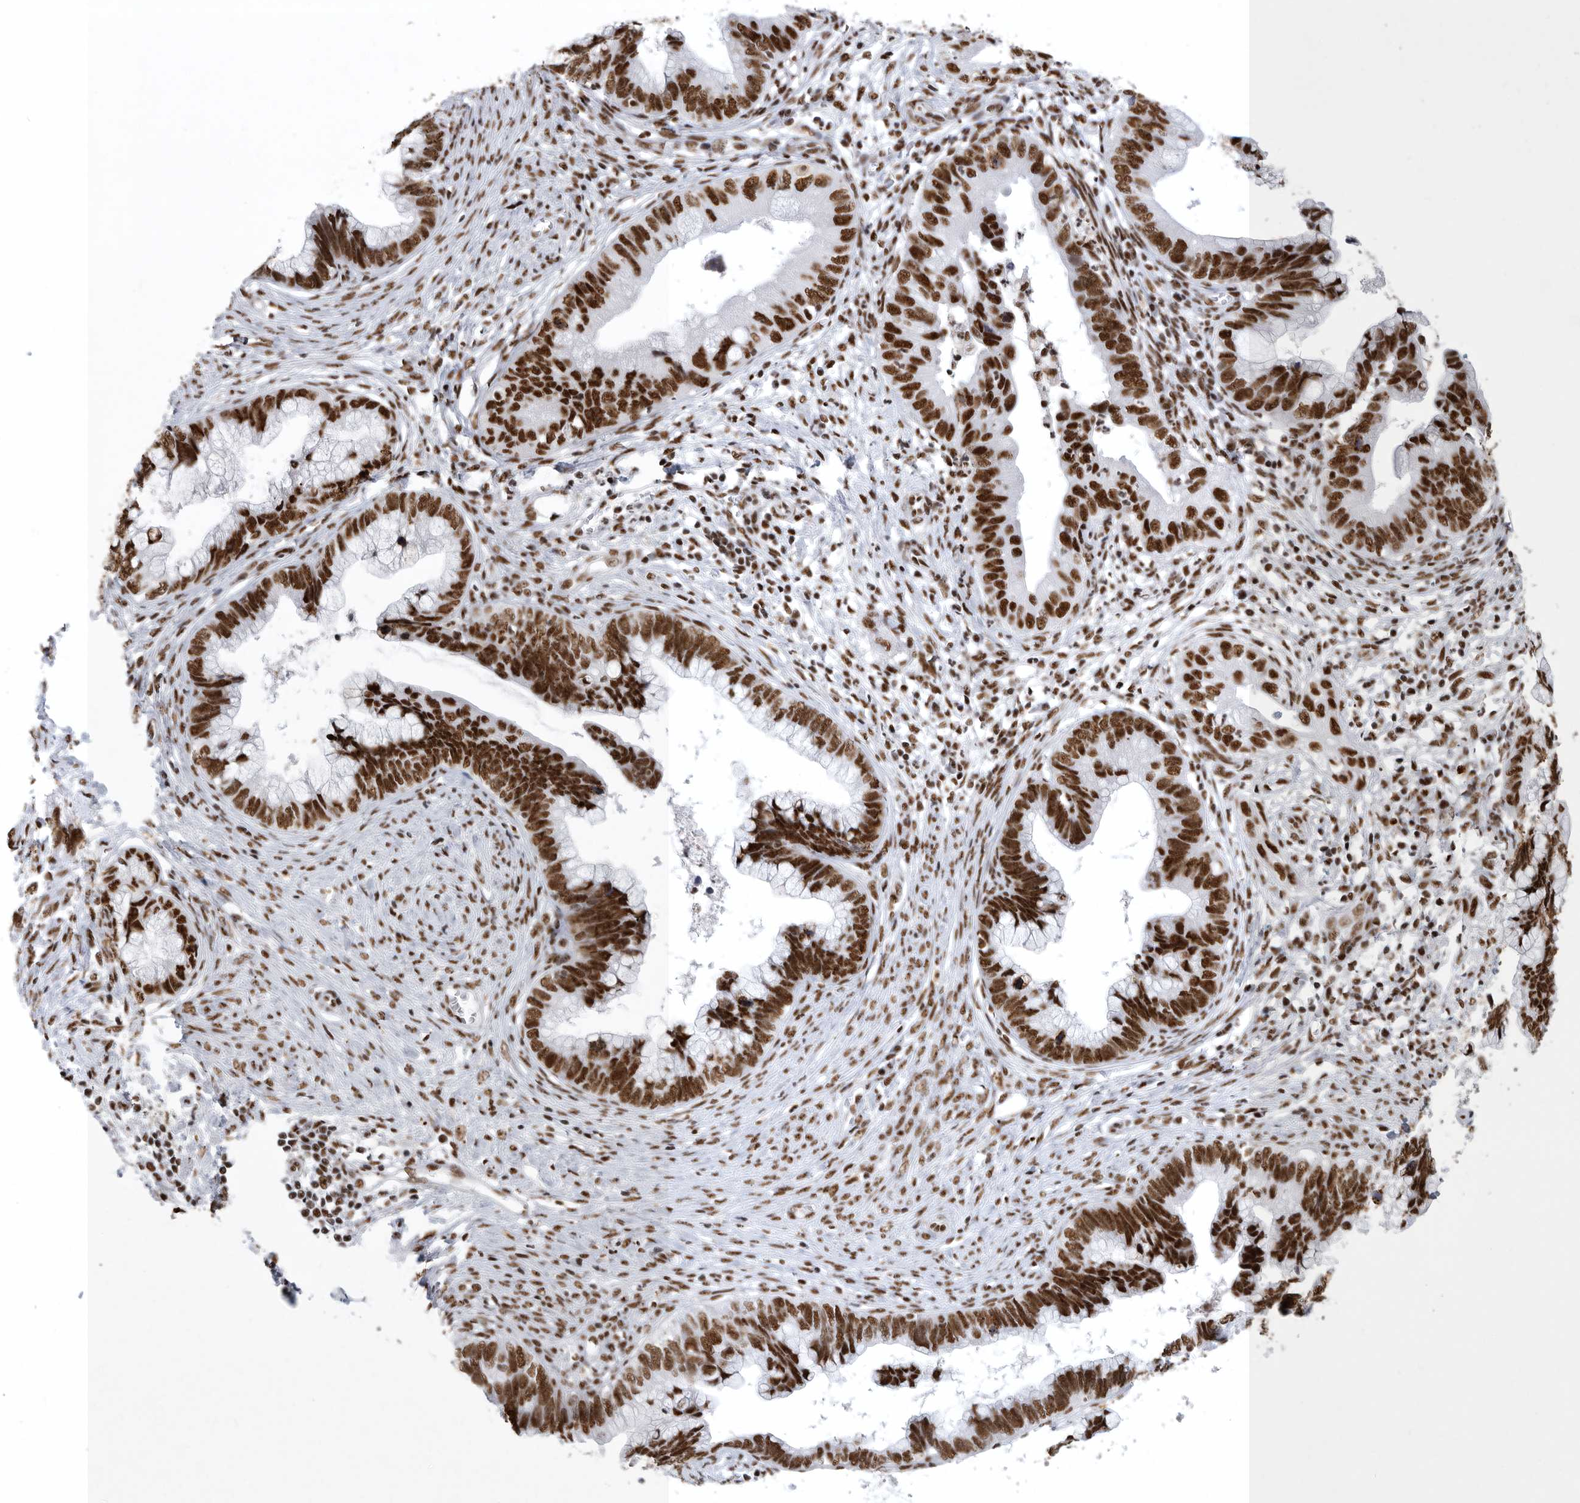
{"staining": {"intensity": "strong", "quantity": ">75%", "location": "nuclear"}, "tissue": "cervical cancer", "cell_type": "Tumor cells", "image_type": "cancer", "snomed": [{"axis": "morphology", "description": "Adenocarcinoma, NOS"}, {"axis": "topography", "description": "Cervix"}], "caption": "Protein expression by immunohistochemistry displays strong nuclear expression in about >75% of tumor cells in cervical cancer. (DAB (3,3'-diaminobenzidine) IHC, brown staining for protein, blue staining for nuclei).", "gene": "BCLAF1", "patient": {"sex": "female", "age": 44}}